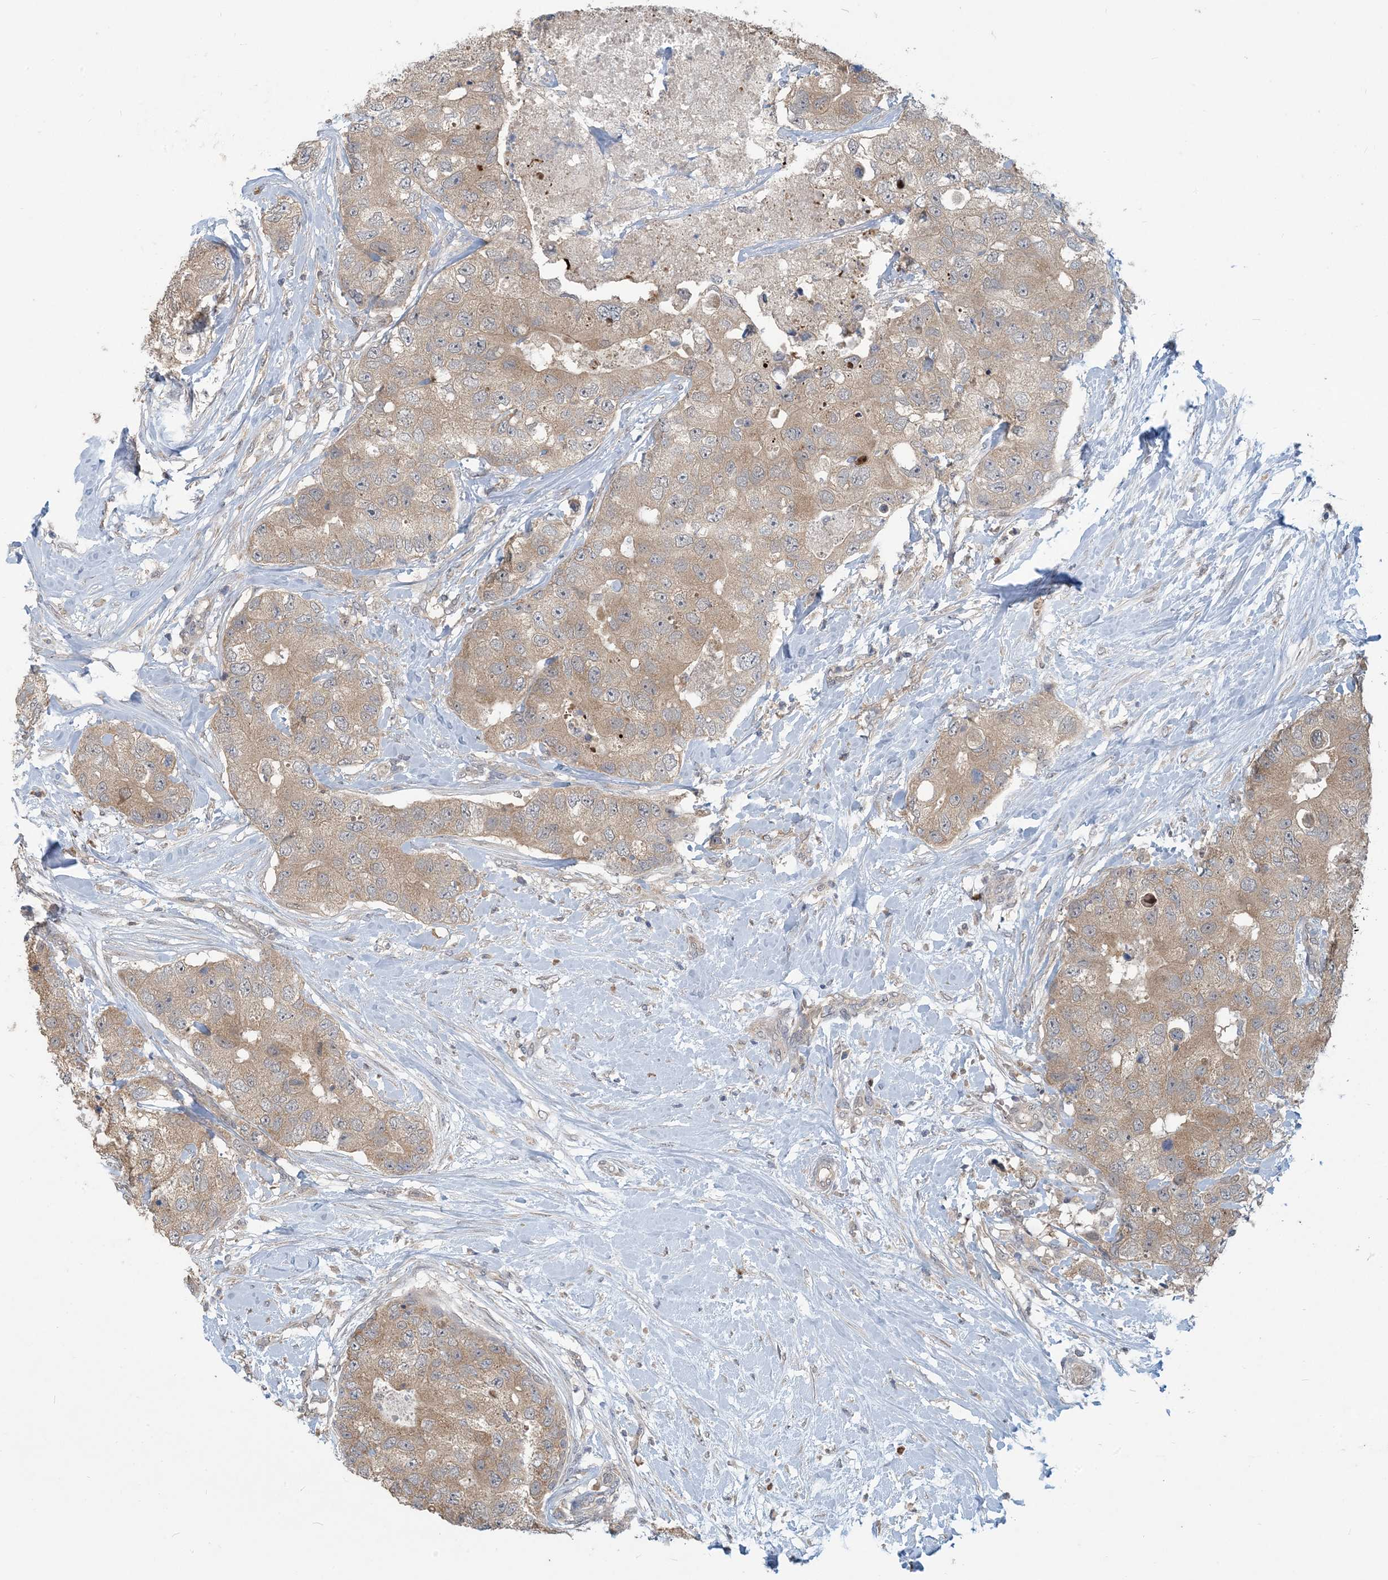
{"staining": {"intensity": "moderate", "quantity": ">75%", "location": "cytoplasmic/membranous"}, "tissue": "breast cancer", "cell_type": "Tumor cells", "image_type": "cancer", "snomed": [{"axis": "morphology", "description": "Duct carcinoma"}, {"axis": "topography", "description": "Breast"}], "caption": "Immunohistochemical staining of breast cancer displays medium levels of moderate cytoplasmic/membranous positivity in about >75% of tumor cells.", "gene": "PUSL1", "patient": {"sex": "female", "age": 62}}